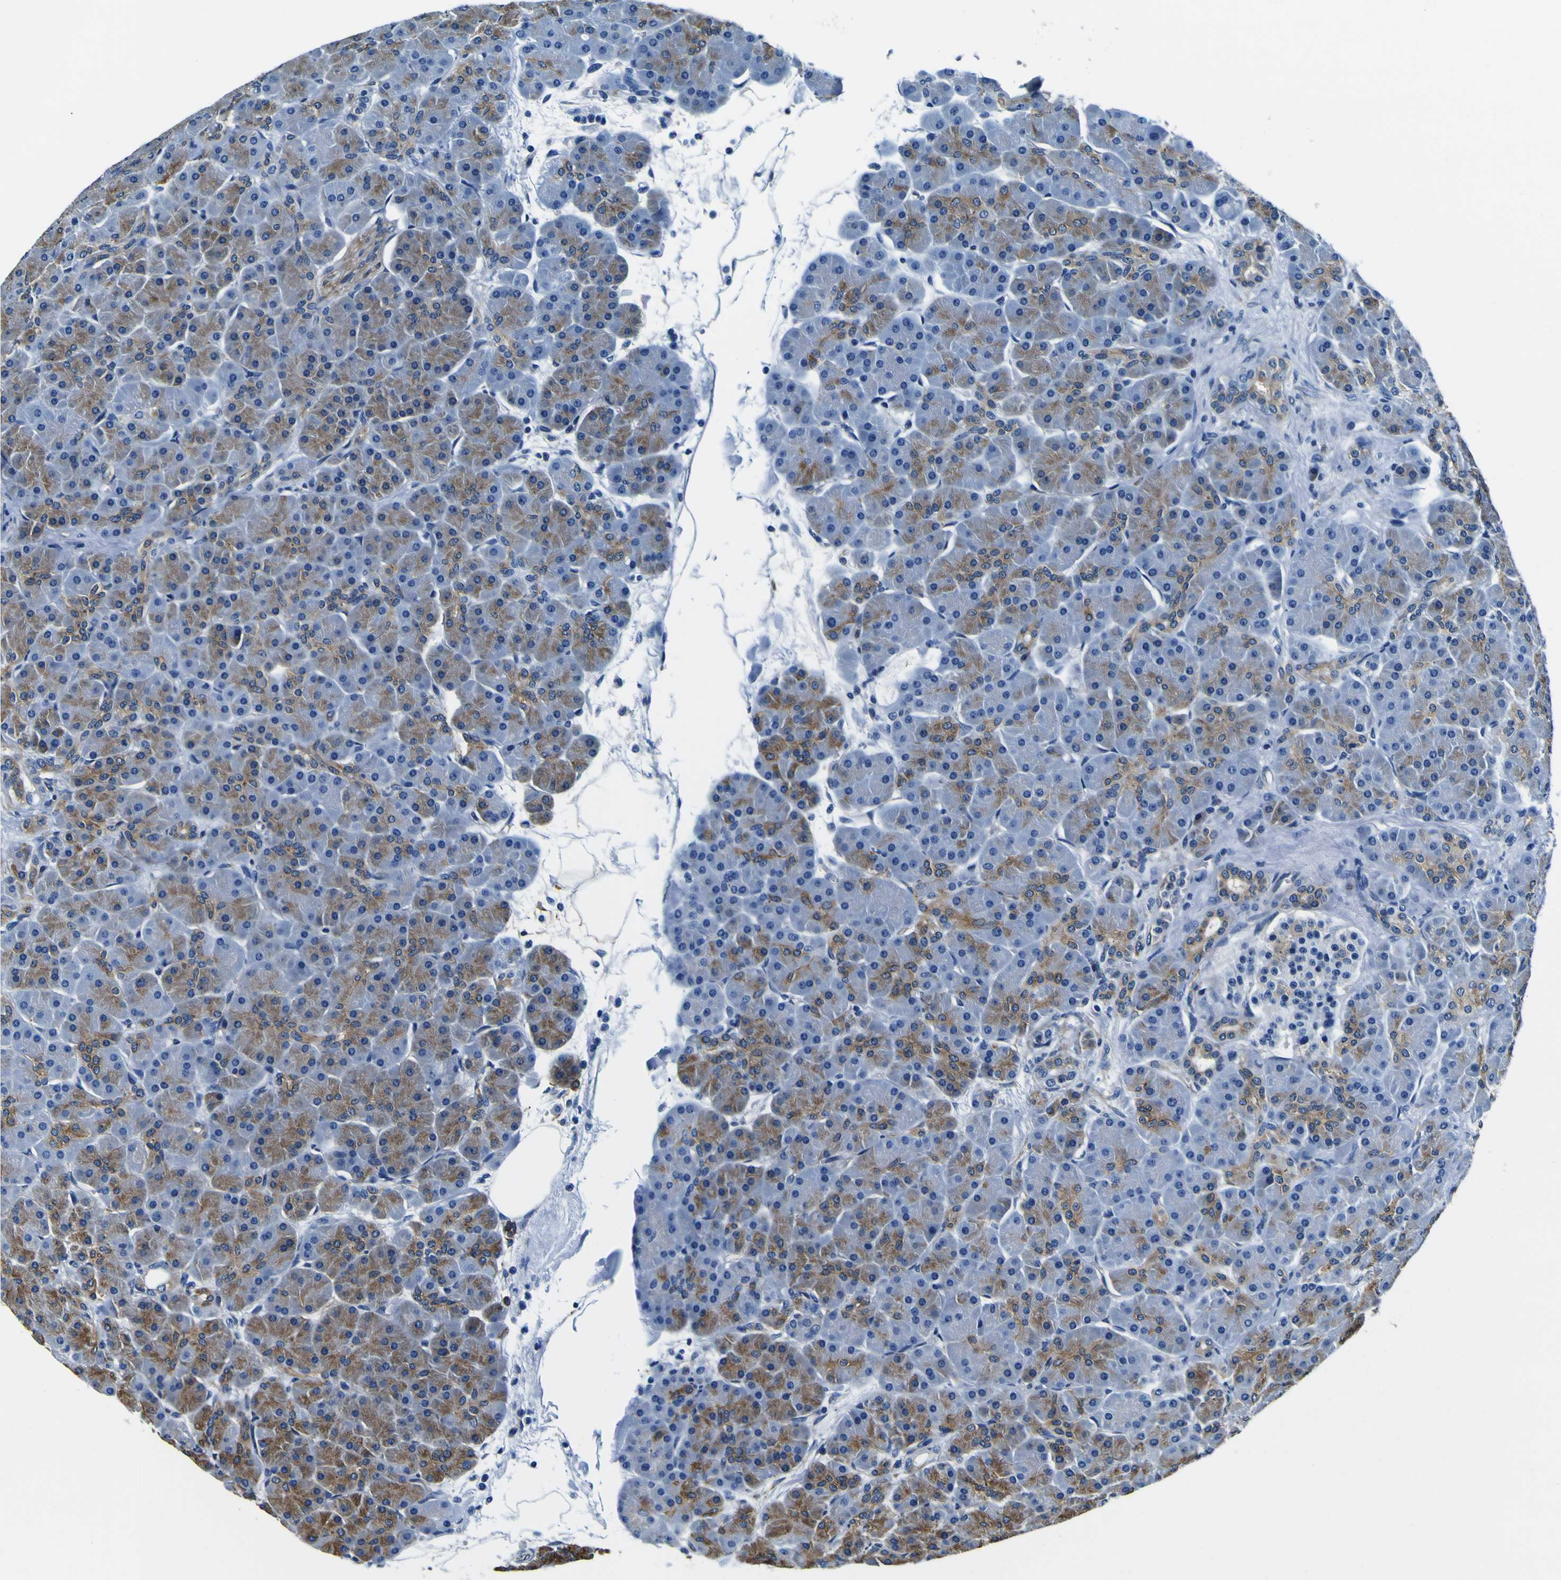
{"staining": {"intensity": "moderate", "quantity": "25%-75%", "location": "cytoplasmic/membranous"}, "tissue": "pancreas", "cell_type": "Exocrine glandular cells", "image_type": "normal", "snomed": [{"axis": "morphology", "description": "Normal tissue, NOS"}, {"axis": "topography", "description": "Pancreas"}], "caption": "Immunohistochemistry of unremarkable human pancreas shows medium levels of moderate cytoplasmic/membranous staining in approximately 25%-75% of exocrine glandular cells.", "gene": "TUBA1B", "patient": {"sex": "male", "age": 66}}